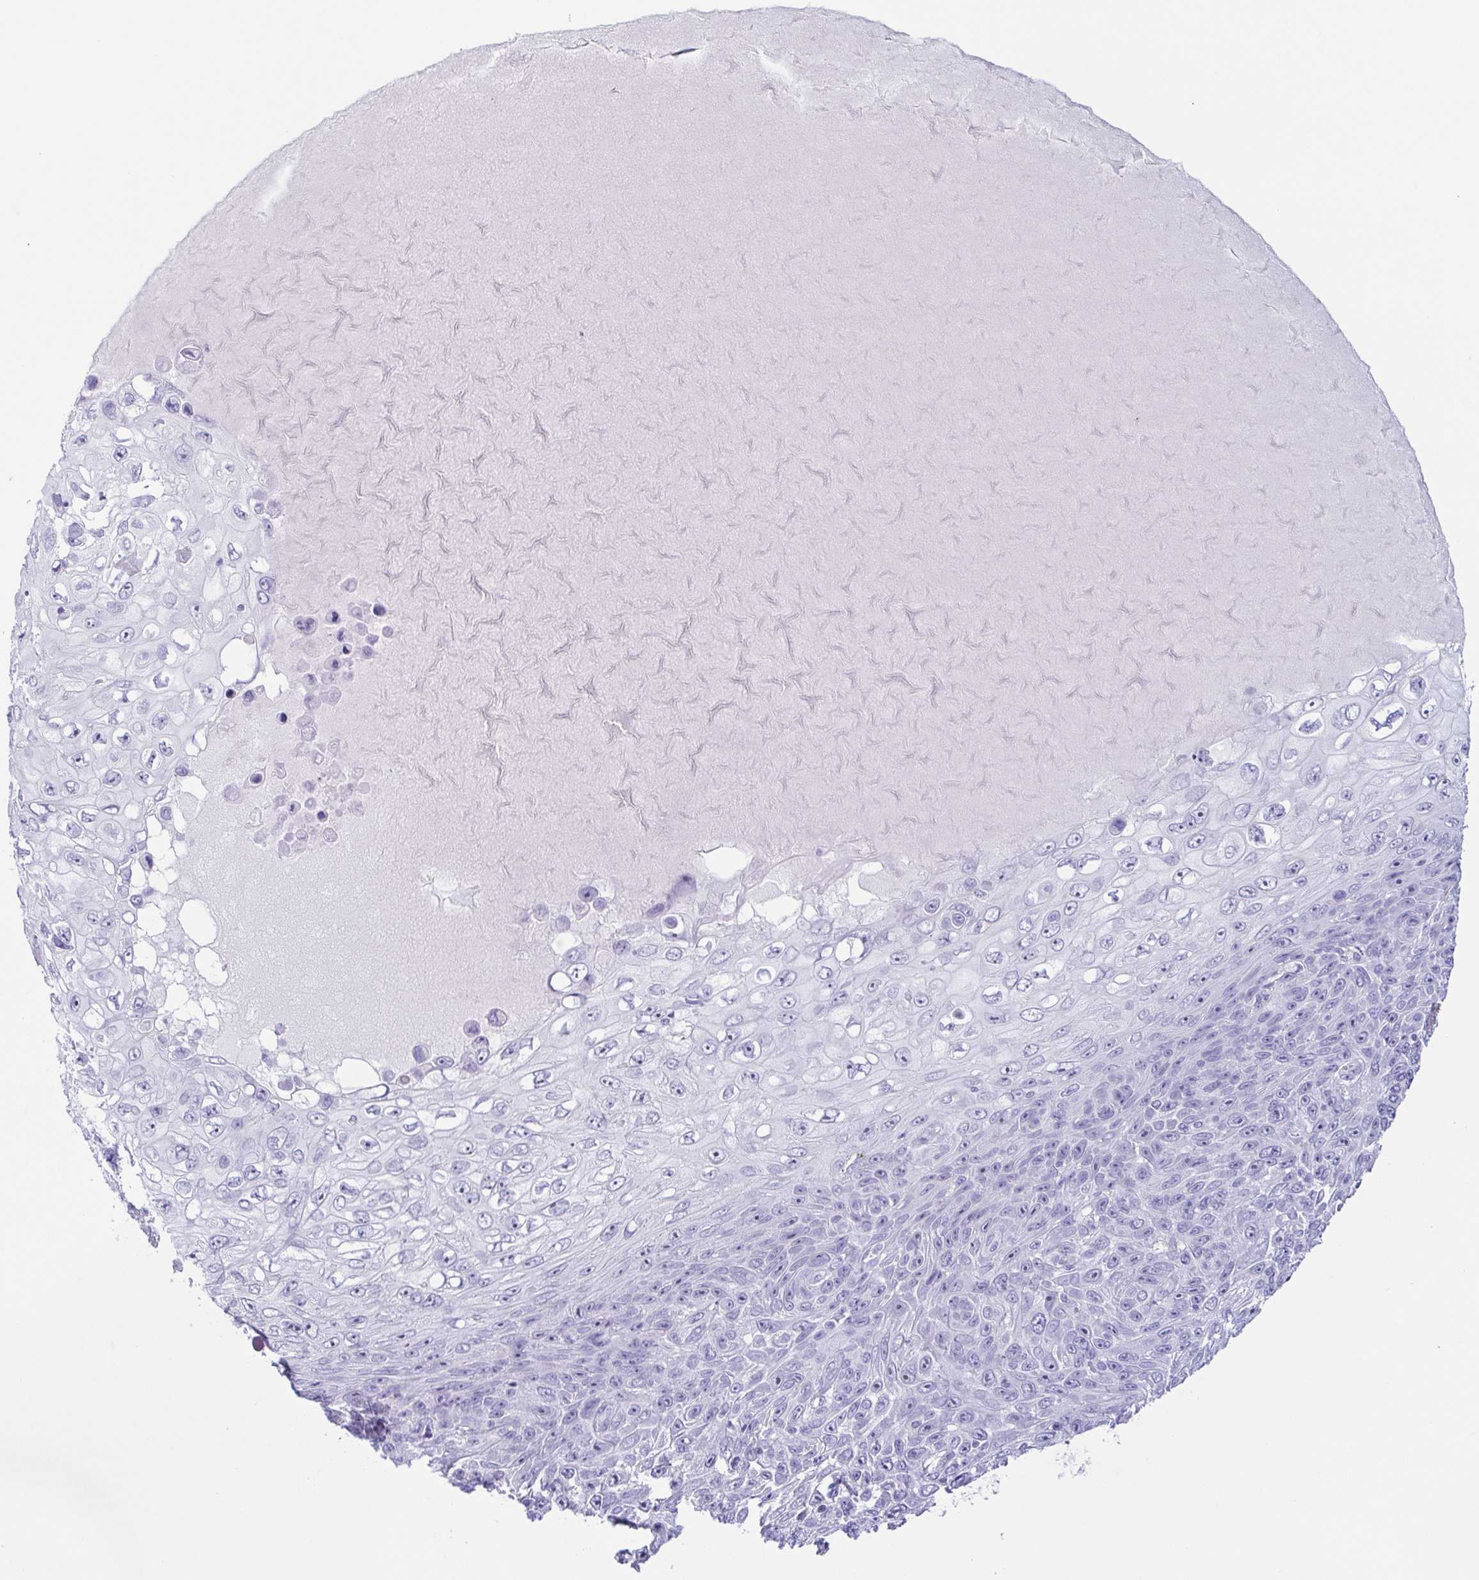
{"staining": {"intensity": "negative", "quantity": "none", "location": "none"}, "tissue": "skin cancer", "cell_type": "Tumor cells", "image_type": "cancer", "snomed": [{"axis": "morphology", "description": "Squamous cell carcinoma, NOS"}, {"axis": "topography", "description": "Skin"}], "caption": "Tumor cells are negative for protein expression in human skin cancer (squamous cell carcinoma).", "gene": "AZU1", "patient": {"sex": "male", "age": 82}}